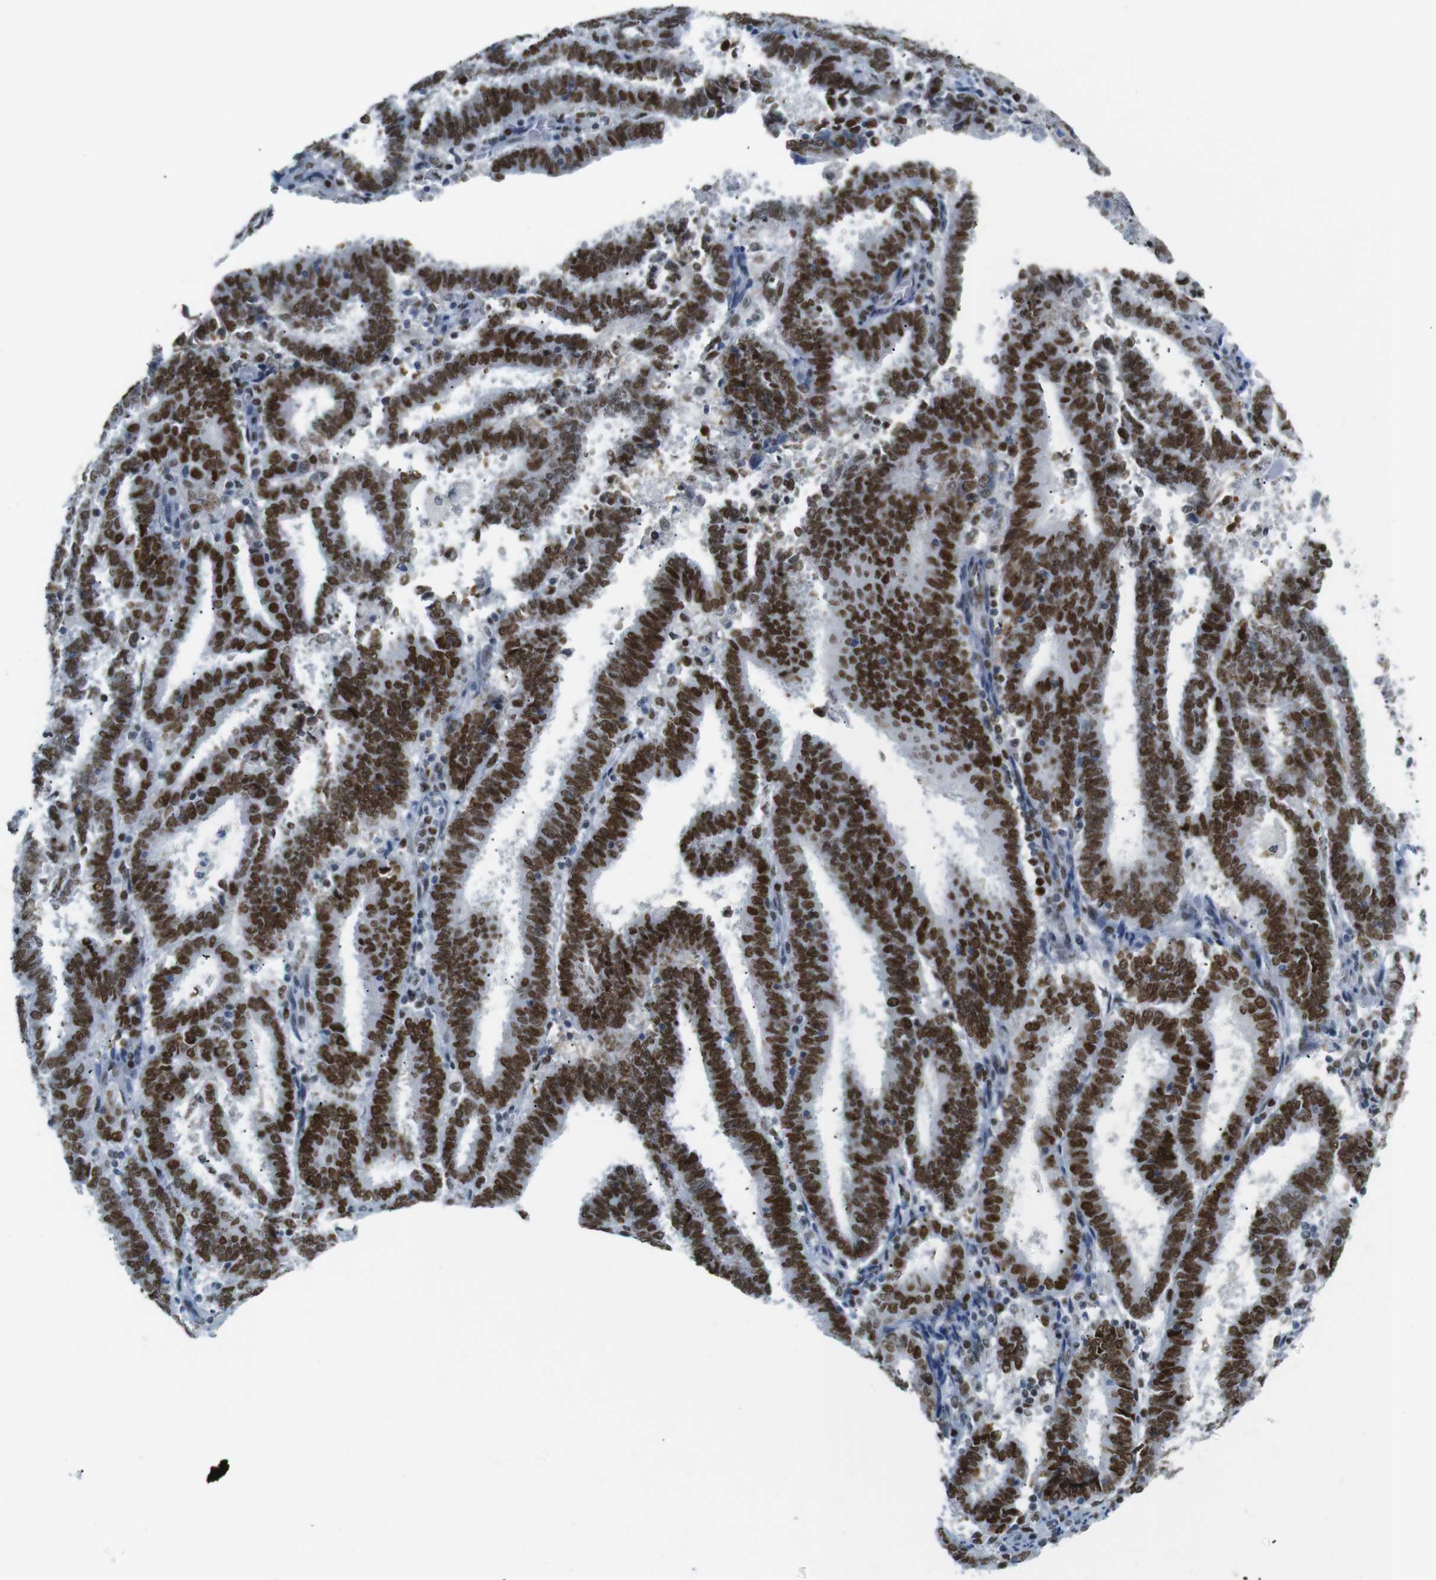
{"staining": {"intensity": "strong", "quantity": ">75%", "location": "nuclear"}, "tissue": "endometrial cancer", "cell_type": "Tumor cells", "image_type": "cancer", "snomed": [{"axis": "morphology", "description": "Adenocarcinoma, NOS"}, {"axis": "topography", "description": "Uterus"}], "caption": "The photomicrograph reveals a brown stain indicating the presence of a protein in the nuclear of tumor cells in adenocarcinoma (endometrial).", "gene": "RIOX2", "patient": {"sex": "female", "age": 83}}